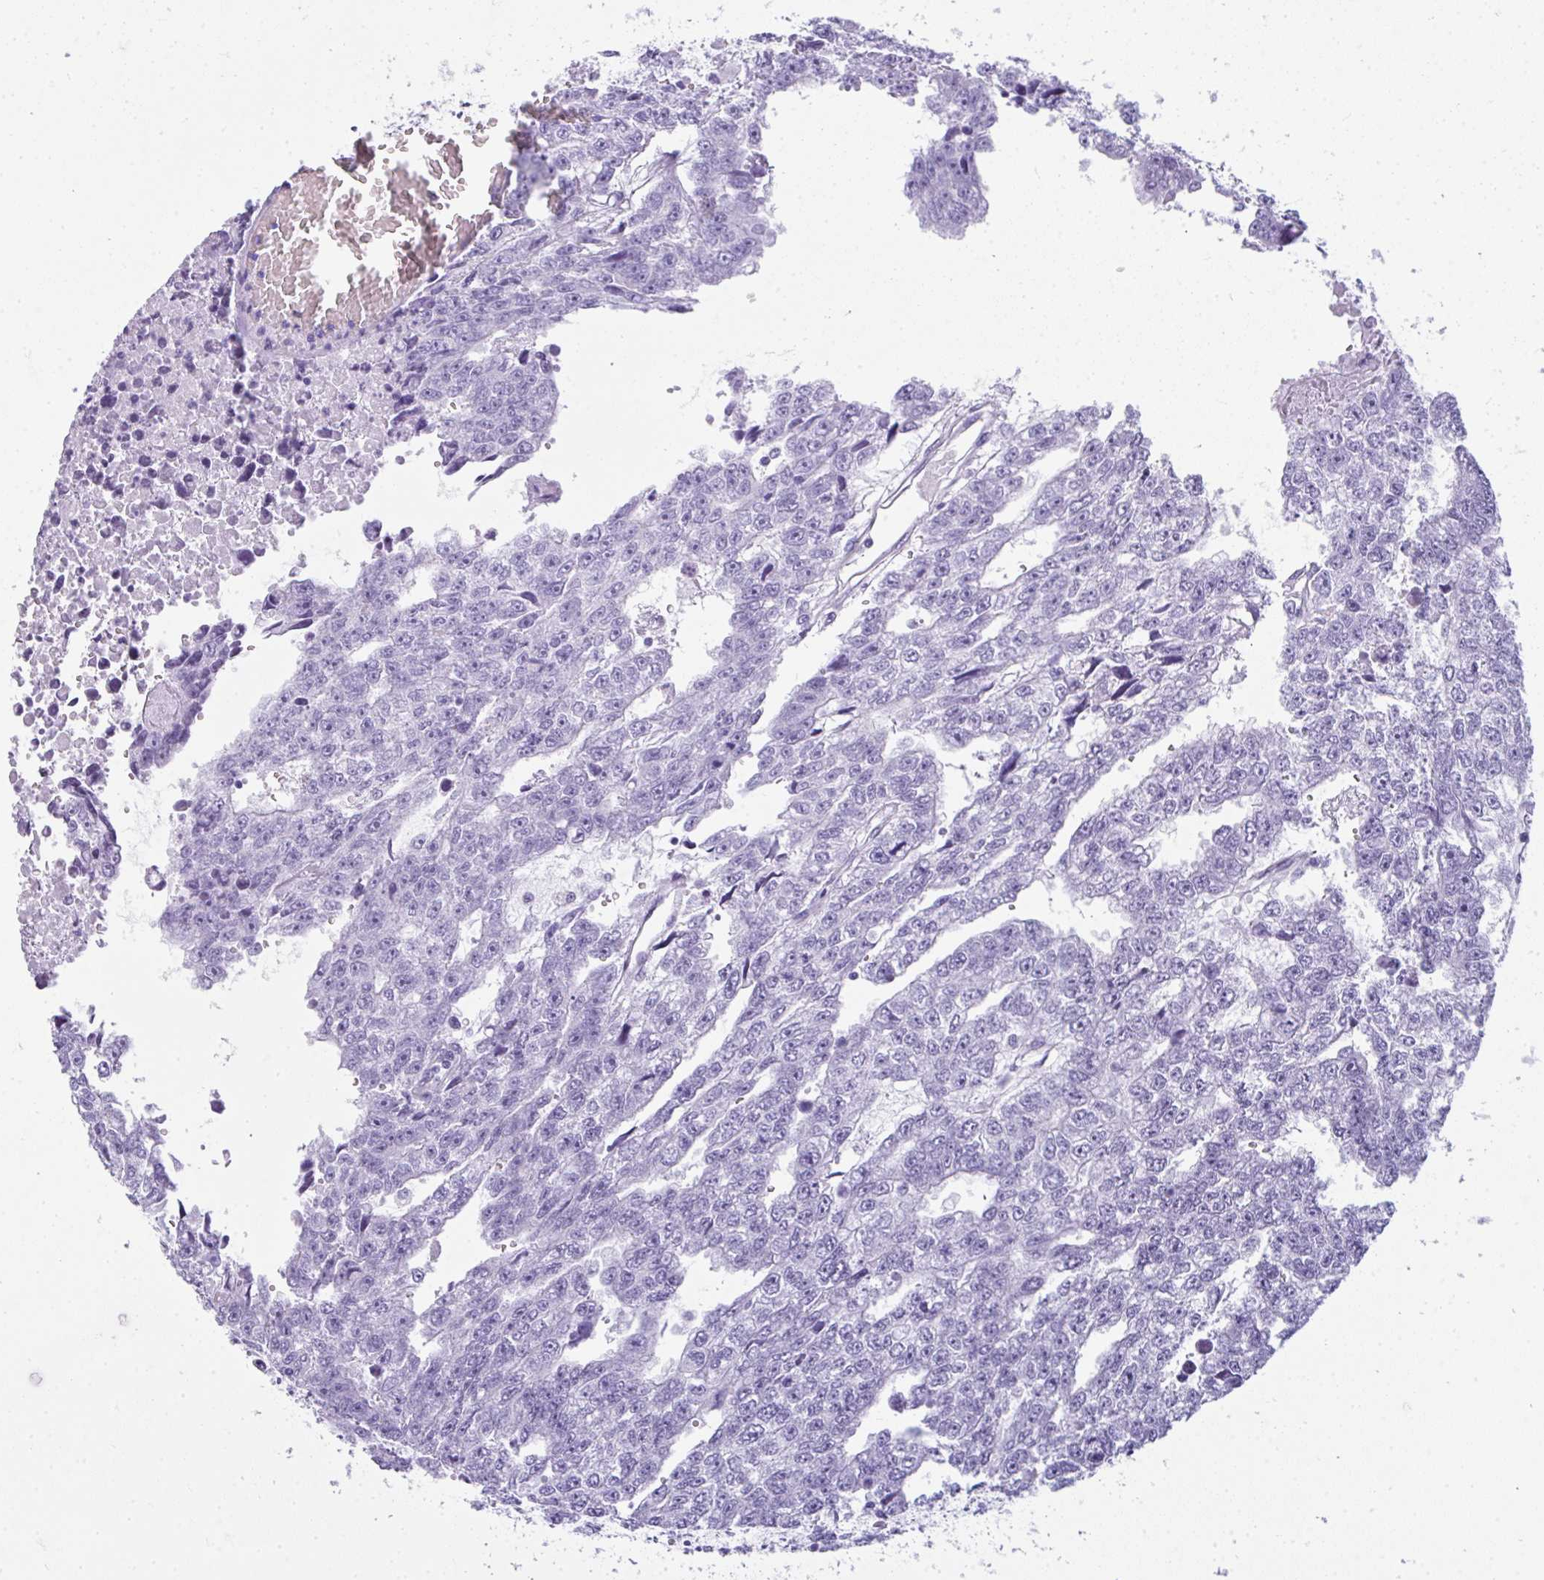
{"staining": {"intensity": "negative", "quantity": "none", "location": "none"}, "tissue": "testis cancer", "cell_type": "Tumor cells", "image_type": "cancer", "snomed": [{"axis": "morphology", "description": "Carcinoma, Embryonal, NOS"}, {"axis": "topography", "description": "Testis"}], "caption": "High magnification brightfield microscopy of testis cancer (embryonal carcinoma) stained with DAB (brown) and counterstained with hematoxylin (blue): tumor cells show no significant positivity.", "gene": "RASL10A", "patient": {"sex": "male", "age": 20}}